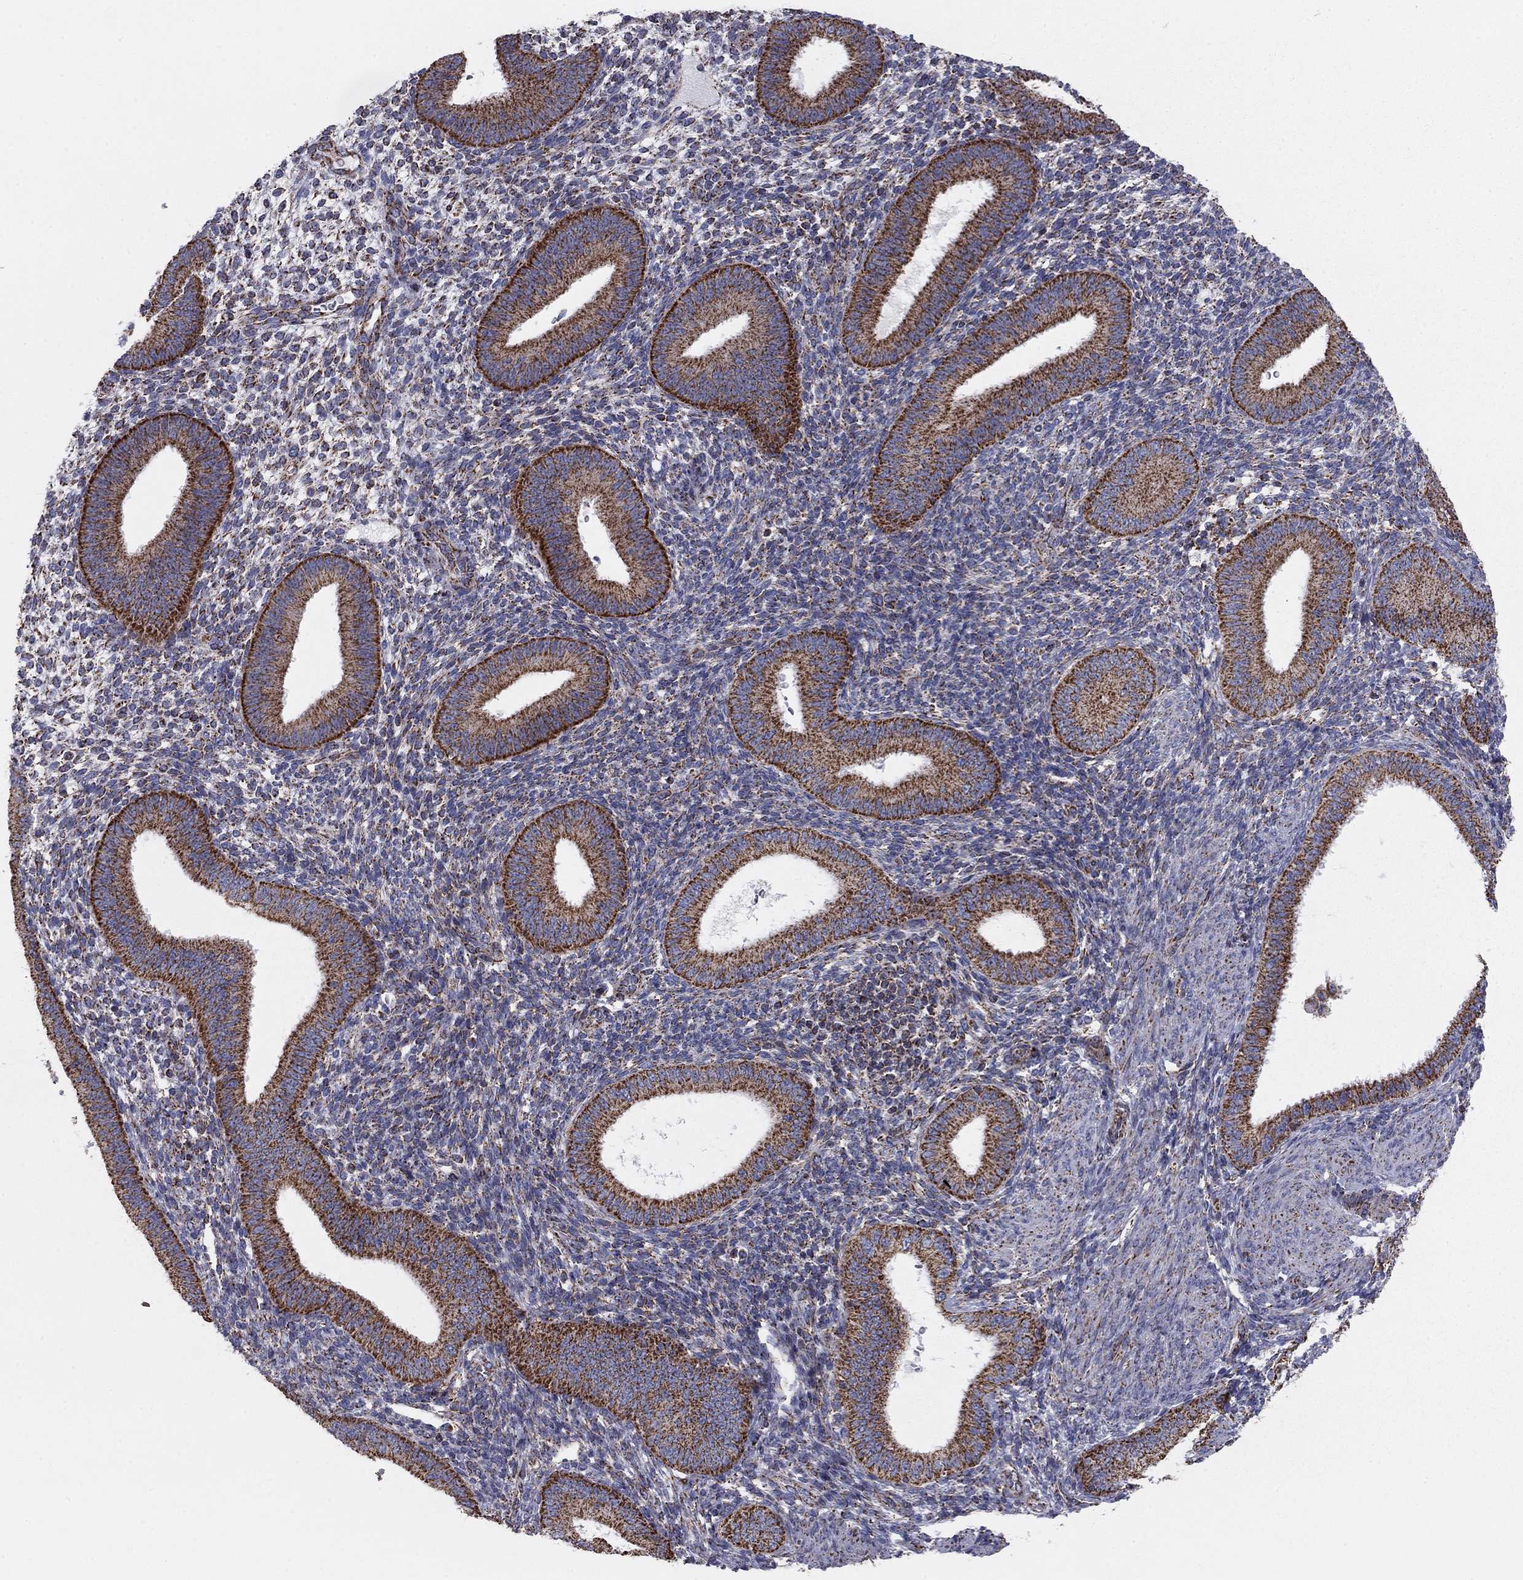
{"staining": {"intensity": "moderate", "quantity": "25%-75%", "location": "cytoplasmic/membranous"}, "tissue": "endometrium", "cell_type": "Cells in endometrial stroma", "image_type": "normal", "snomed": [{"axis": "morphology", "description": "Normal tissue, NOS"}, {"axis": "topography", "description": "Endometrium"}], "caption": "An IHC photomicrograph of benign tissue is shown. Protein staining in brown highlights moderate cytoplasmic/membranous positivity in endometrium within cells in endometrial stroma.", "gene": "NDUFV1", "patient": {"sex": "female", "age": 39}}